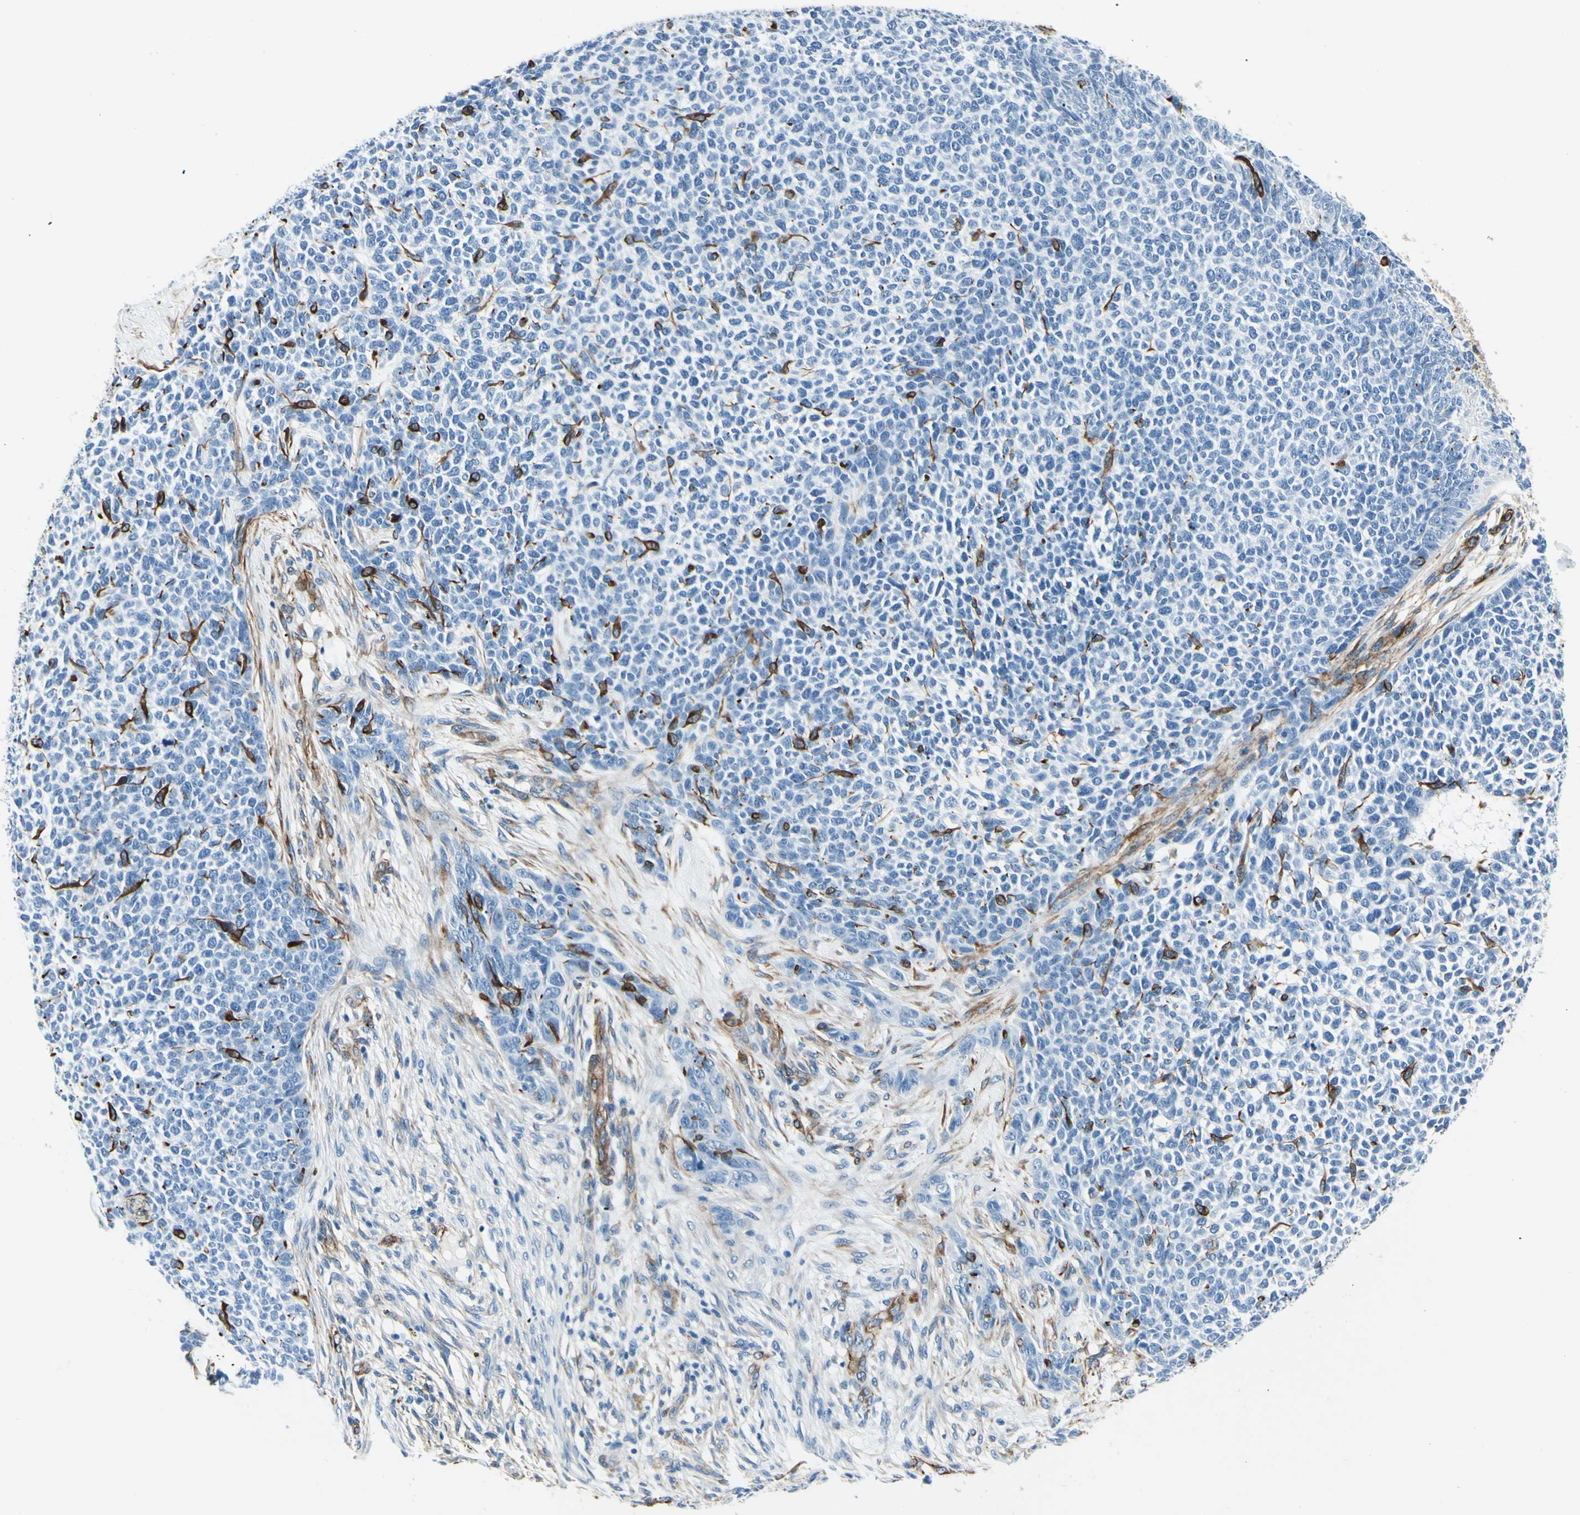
{"staining": {"intensity": "negative", "quantity": "none", "location": "none"}, "tissue": "skin cancer", "cell_type": "Tumor cells", "image_type": "cancer", "snomed": [{"axis": "morphology", "description": "Basal cell carcinoma"}, {"axis": "topography", "description": "Skin"}], "caption": "This histopathology image is of basal cell carcinoma (skin) stained with IHC to label a protein in brown with the nuclei are counter-stained blue. There is no expression in tumor cells.", "gene": "PTH2R", "patient": {"sex": "female", "age": 84}}